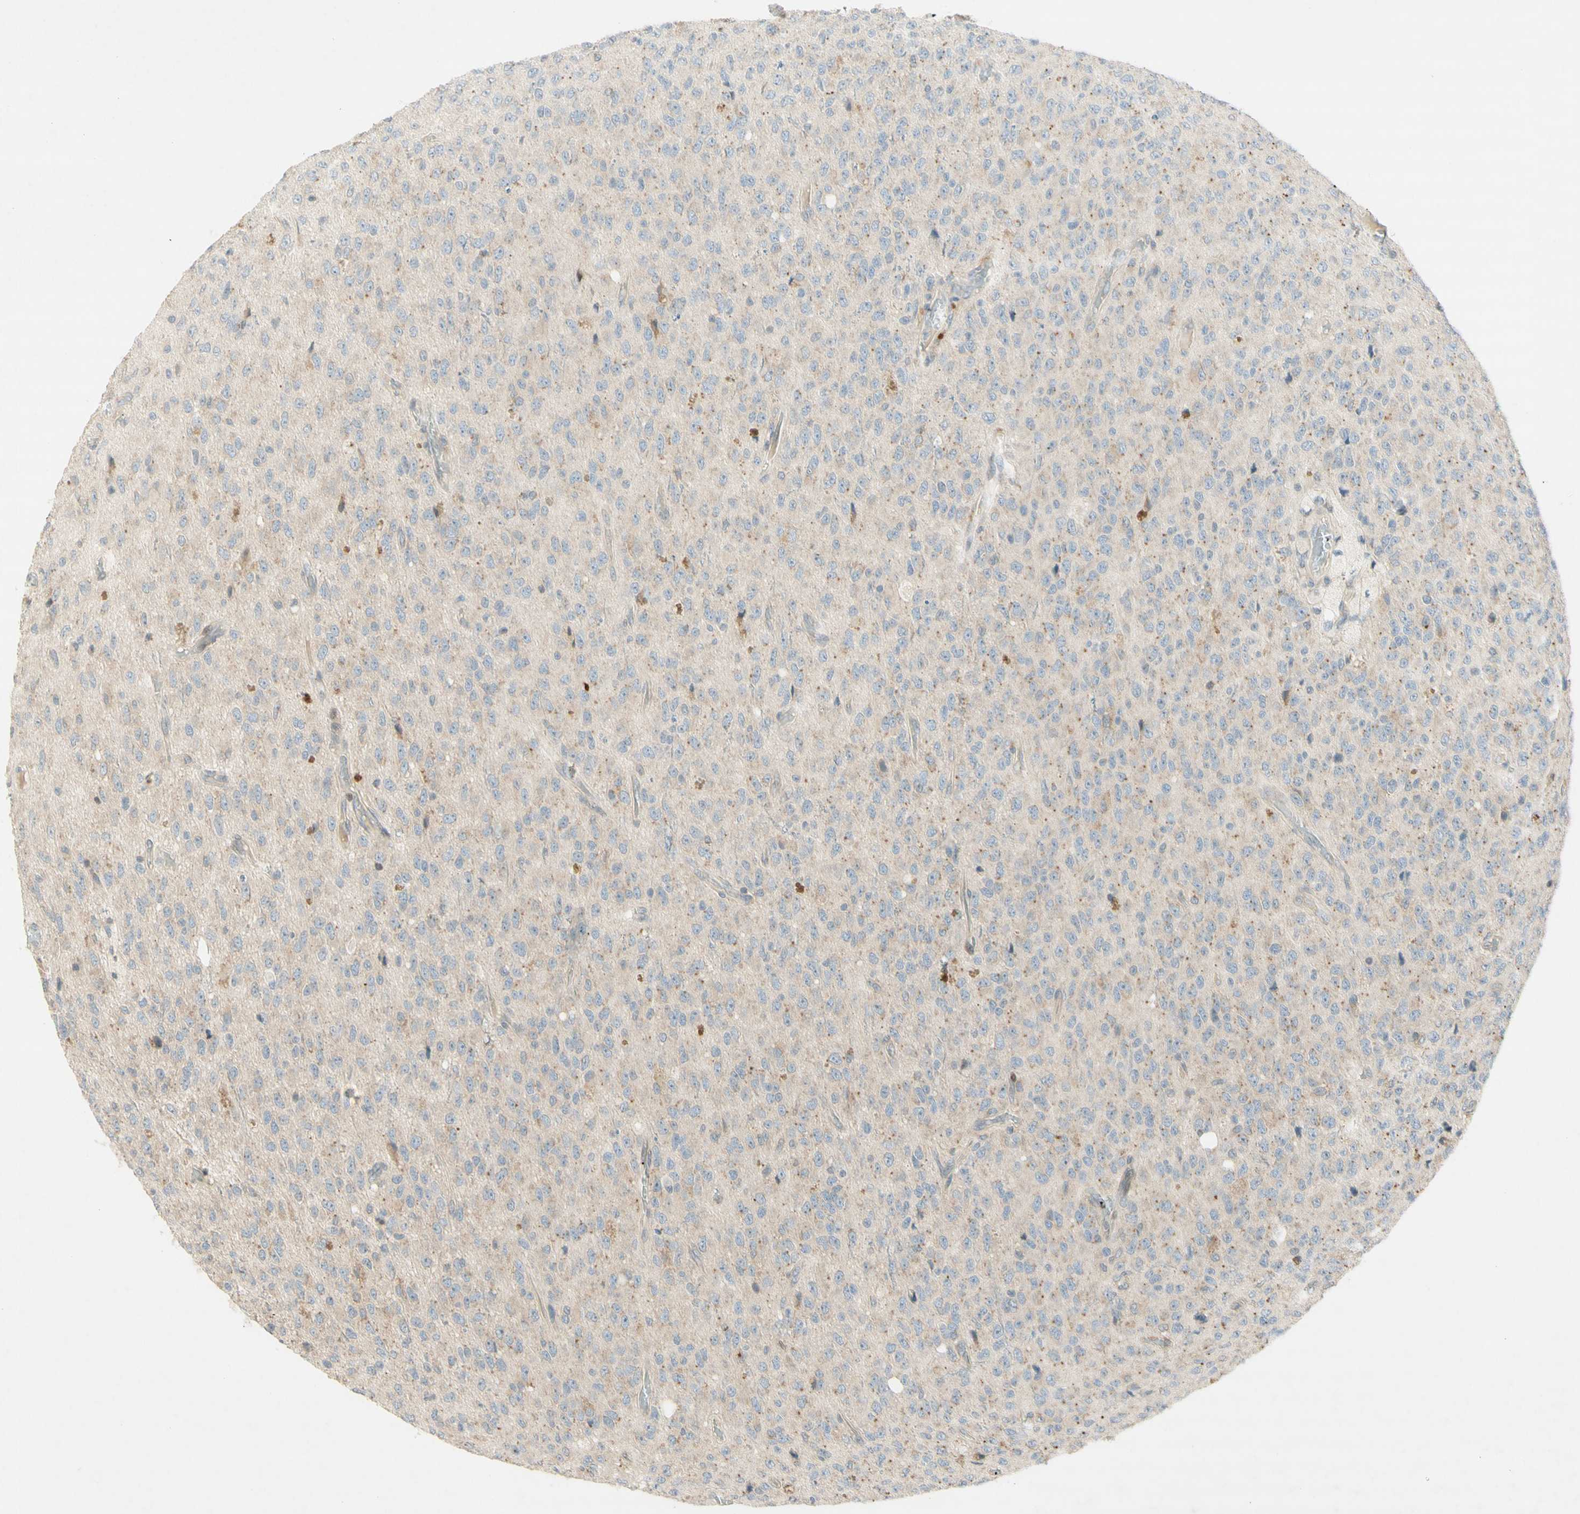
{"staining": {"intensity": "moderate", "quantity": "<25%", "location": "cytoplasmic/membranous"}, "tissue": "glioma", "cell_type": "Tumor cells", "image_type": "cancer", "snomed": [{"axis": "morphology", "description": "Glioma, malignant, High grade"}, {"axis": "topography", "description": "pancreas cauda"}], "caption": "Malignant glioma (high-grade) tissue shows moderate cytoplasmic/membranous staining in about <25% of tumor cells, visualized by immunohistochemistry.", "gene": "ETF1", "patient": {"sex": "male", "age": 60}}